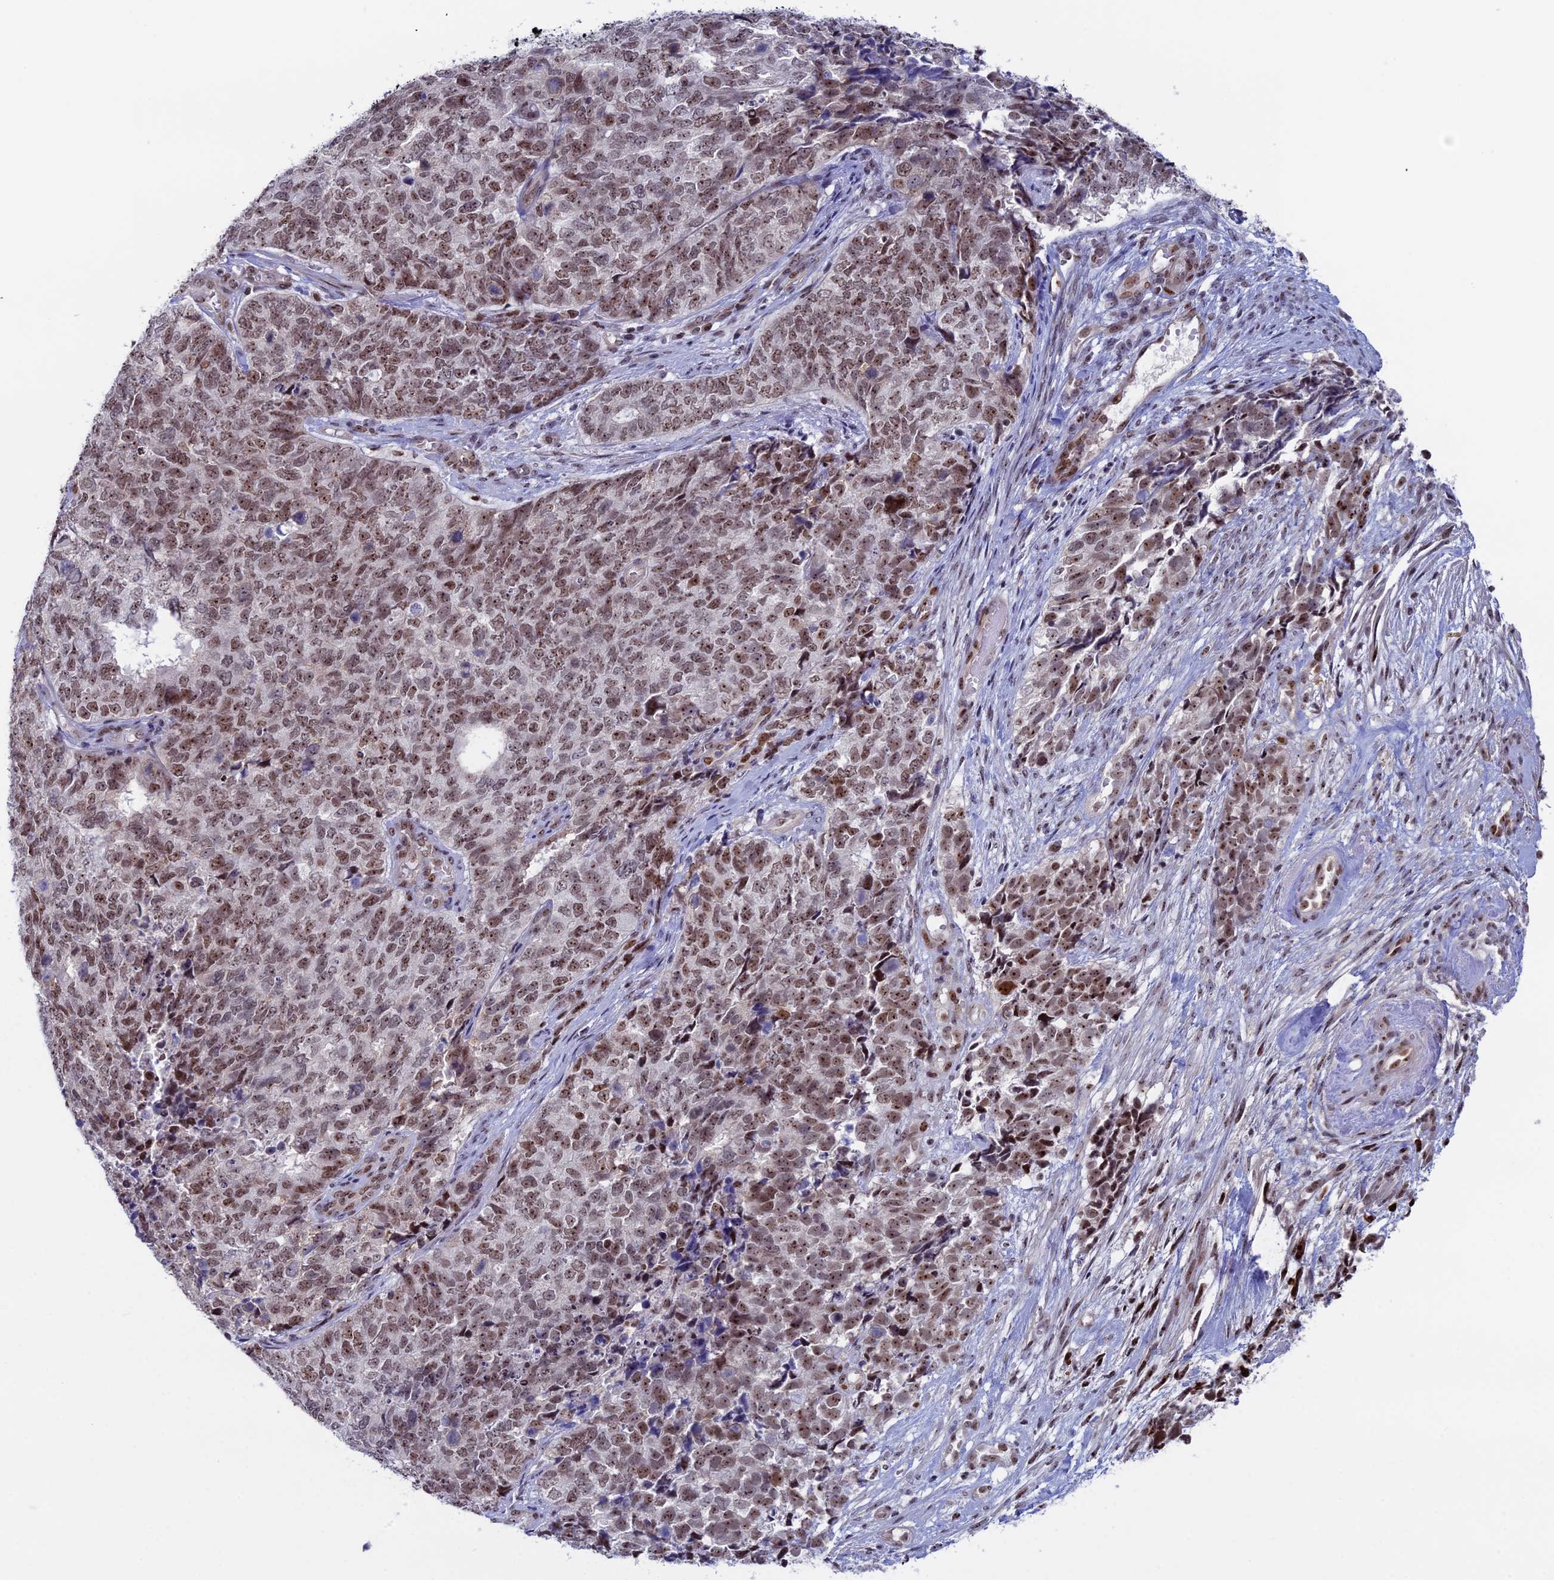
{"staining": {"intensity": "moderate", "quantity": ">75%", "location": "nuclear"}, "tissue": "cervical cancer", "cell_type": "Tumor cells", "image_type": "cancer", "snomed": [{"axis": "morphology", "description": "Squamous cell carcinoma, NOS"}, {"axis": "topography", "description": "Cervix"}], "caption": "A brown stain shows moderate nuclear positivity of a protein in human squamous cell carcinoma (cervical) tumor cells. (Brightfield microscopy of DAB IHC at high magnification).", "gene": "CCDC86", "patient": {"sex": "female", "age": 63}}